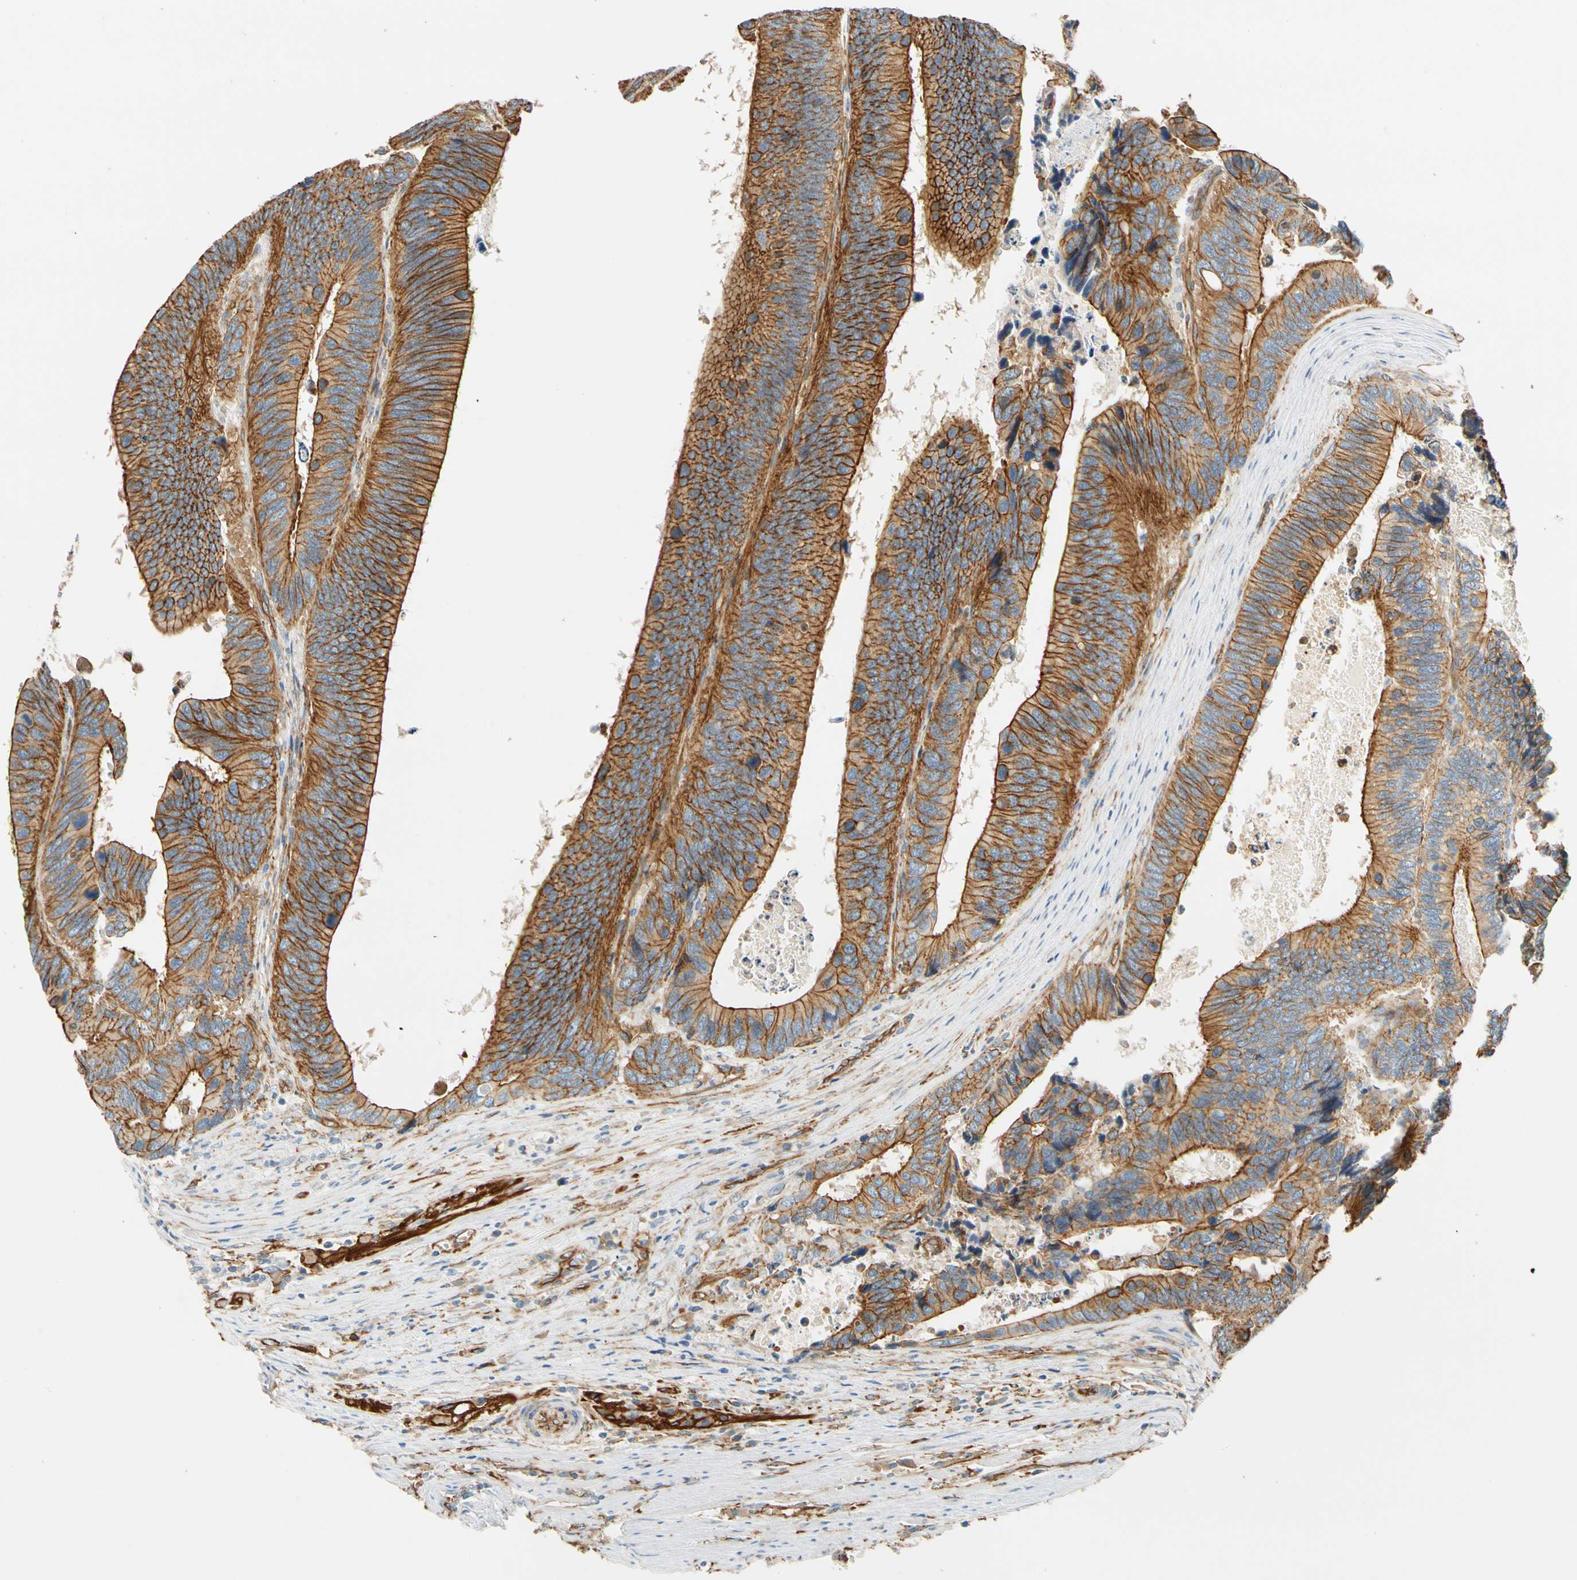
{"staining": {"intensity": "moderate", "quantity": ">75%", "location": "cytoplasmic/membranous"}, "tissue": "colorectal cancer", "cell_type": "Tumor cells", "image_type": "cancer", "snomed": [{"axis": "morphology", "description": "Adenocarcinoma, NOS"}, {"axis": "topography", "description": "Colon"}], "caption": "A brown stain shows moderate cytoplasmic/membranous staining of a protein in human colorectal adenocarcinoma tumor cells. The staining was performed using DAB, with brown indicating positive protein expression. Nuclei are stained blue with hematoxylin.", "gene": "SPTAN1", "patient": {"sex": "male", "age": 72}}